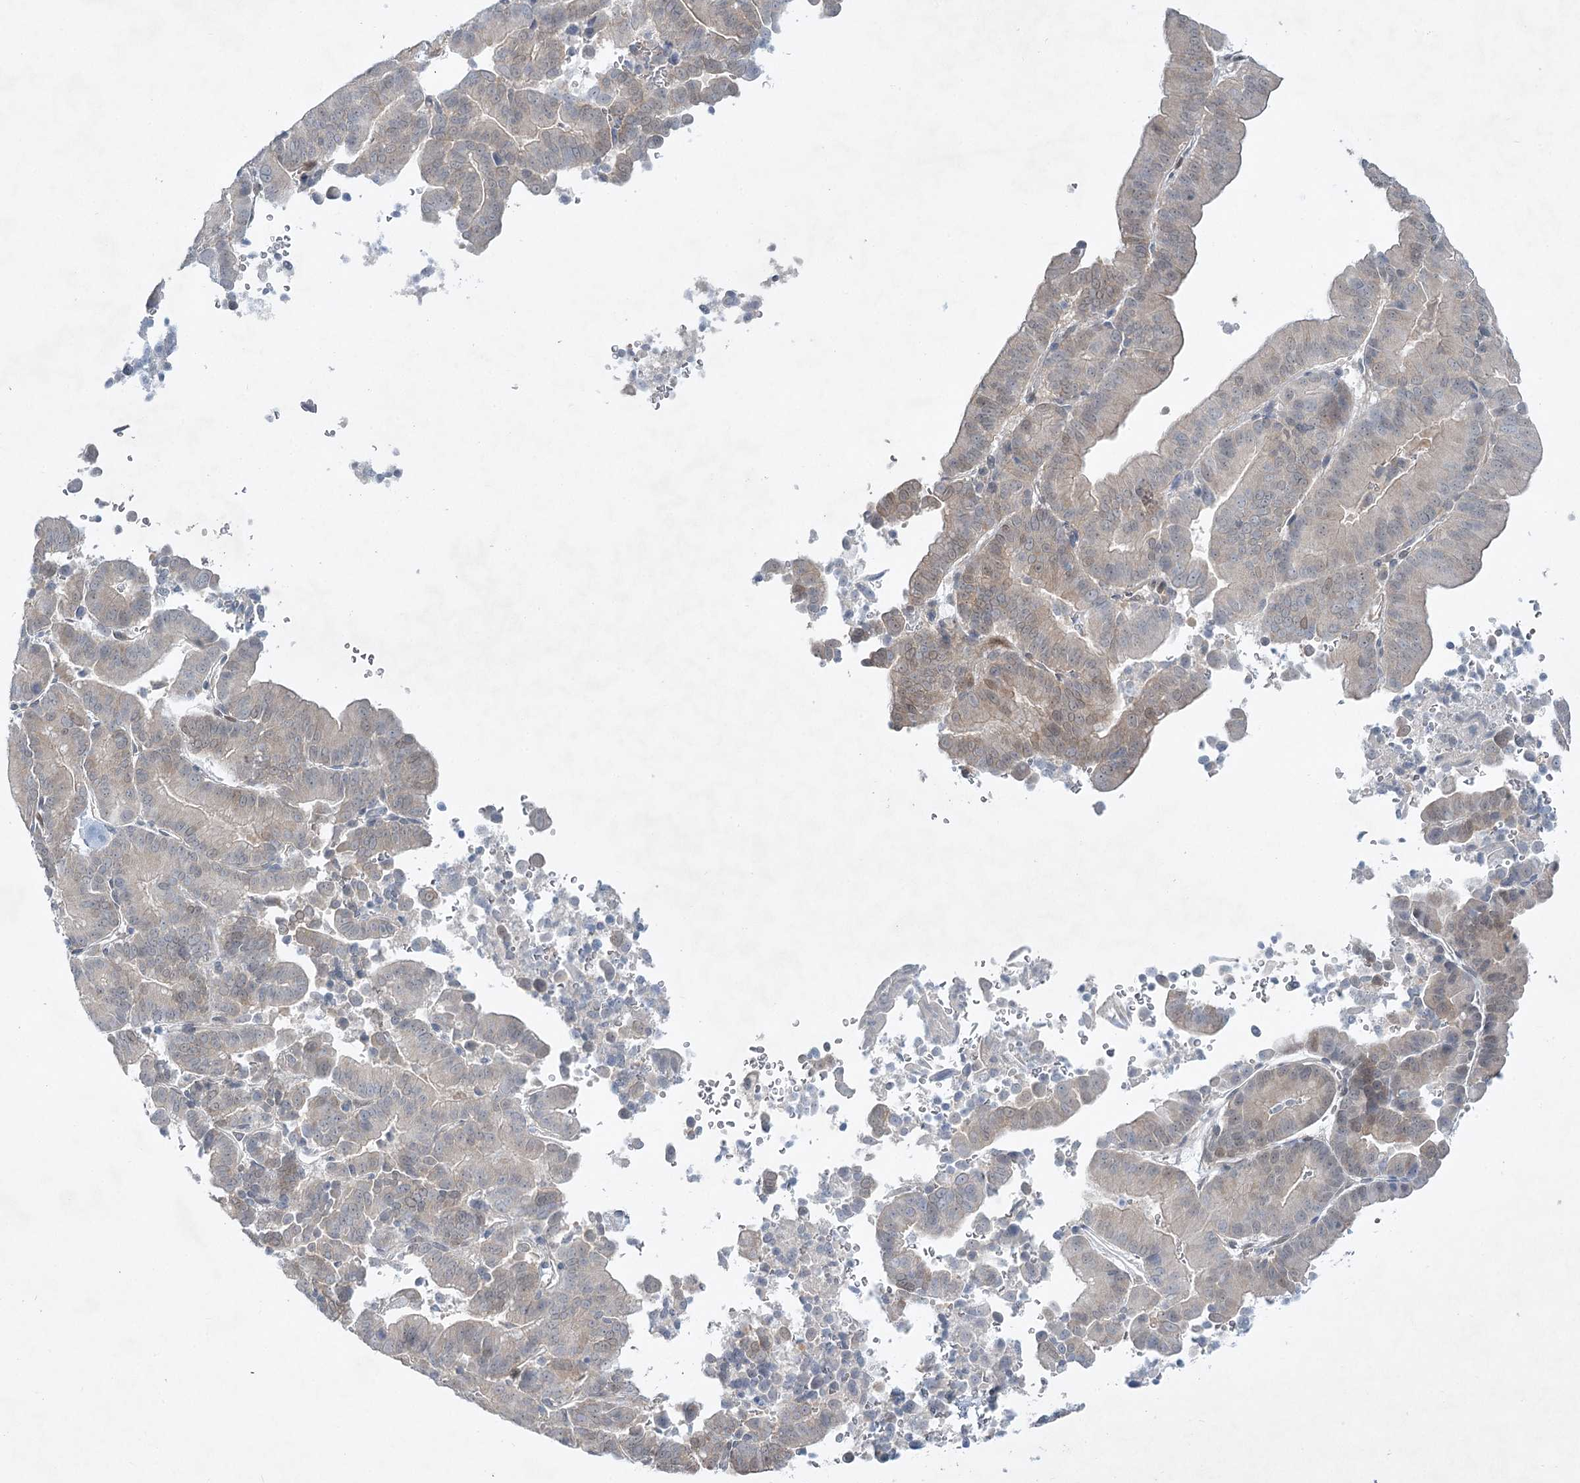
{"staining": {"intensity": "weak", "quantity": "<25%", "location": "cytoplasmic/membranous"}, "tissue": "liver cancer", "cell_type": "Tumor cells", "image_type": "cancer", "snomed": [{"axis": "morphology", "description": "Cholangiocarcinoma"}, {"axis": "topography", "description": "Liver"}], "caption": "Tumor cells show no significant protein staining in liver cholangiocarcinoma. The staining was performed using DAB to visualize the protein expression in brown, while the nuclei were stained in blue with hematoxylin (Magnification: 20x).", "gene": "AAMDC", "patient": {"sex": "female", "age": 75}}